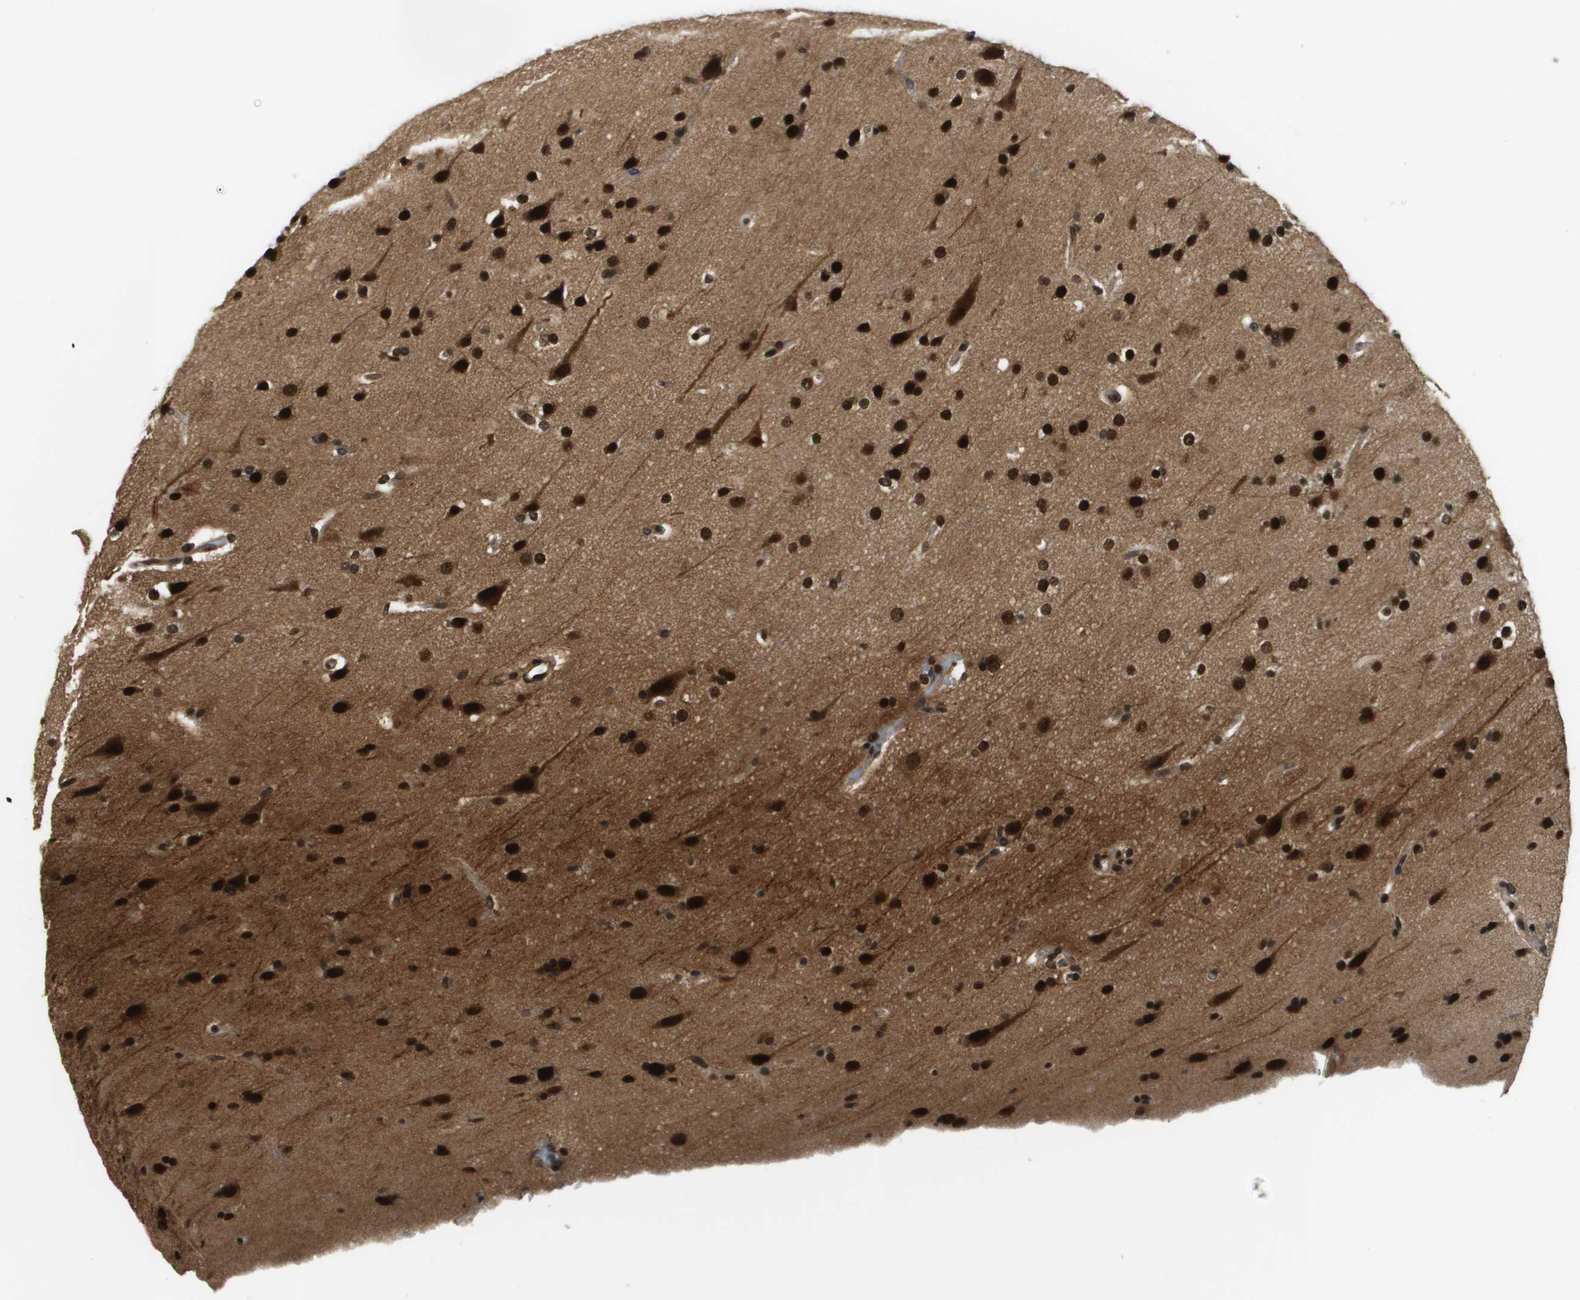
{"staining": {"intensity": "strong", "quantity": ">75%", "location": "cytoplasmic/membranous,nuclear"}, "tissue": "glioma", "cell_type": "Tumor cells", "image_type": "cancer", "snomed": [{"axis": "morphology", "description": "Glioma, malignant, Low grade"}, {"axis": "topography", "description": "Cerebral cortex"}], "caption": "This micrograph reveals glioma stained with immunohistochemistry (IHC) to label a protein in brown. The cytoplasmic/membranous and nuclear of tumor cells show strong positivity for the protein. Nuclei are counter-stained blue.", "gene": "RECQL4", "patient": {"sex": "female", "age": 47}}